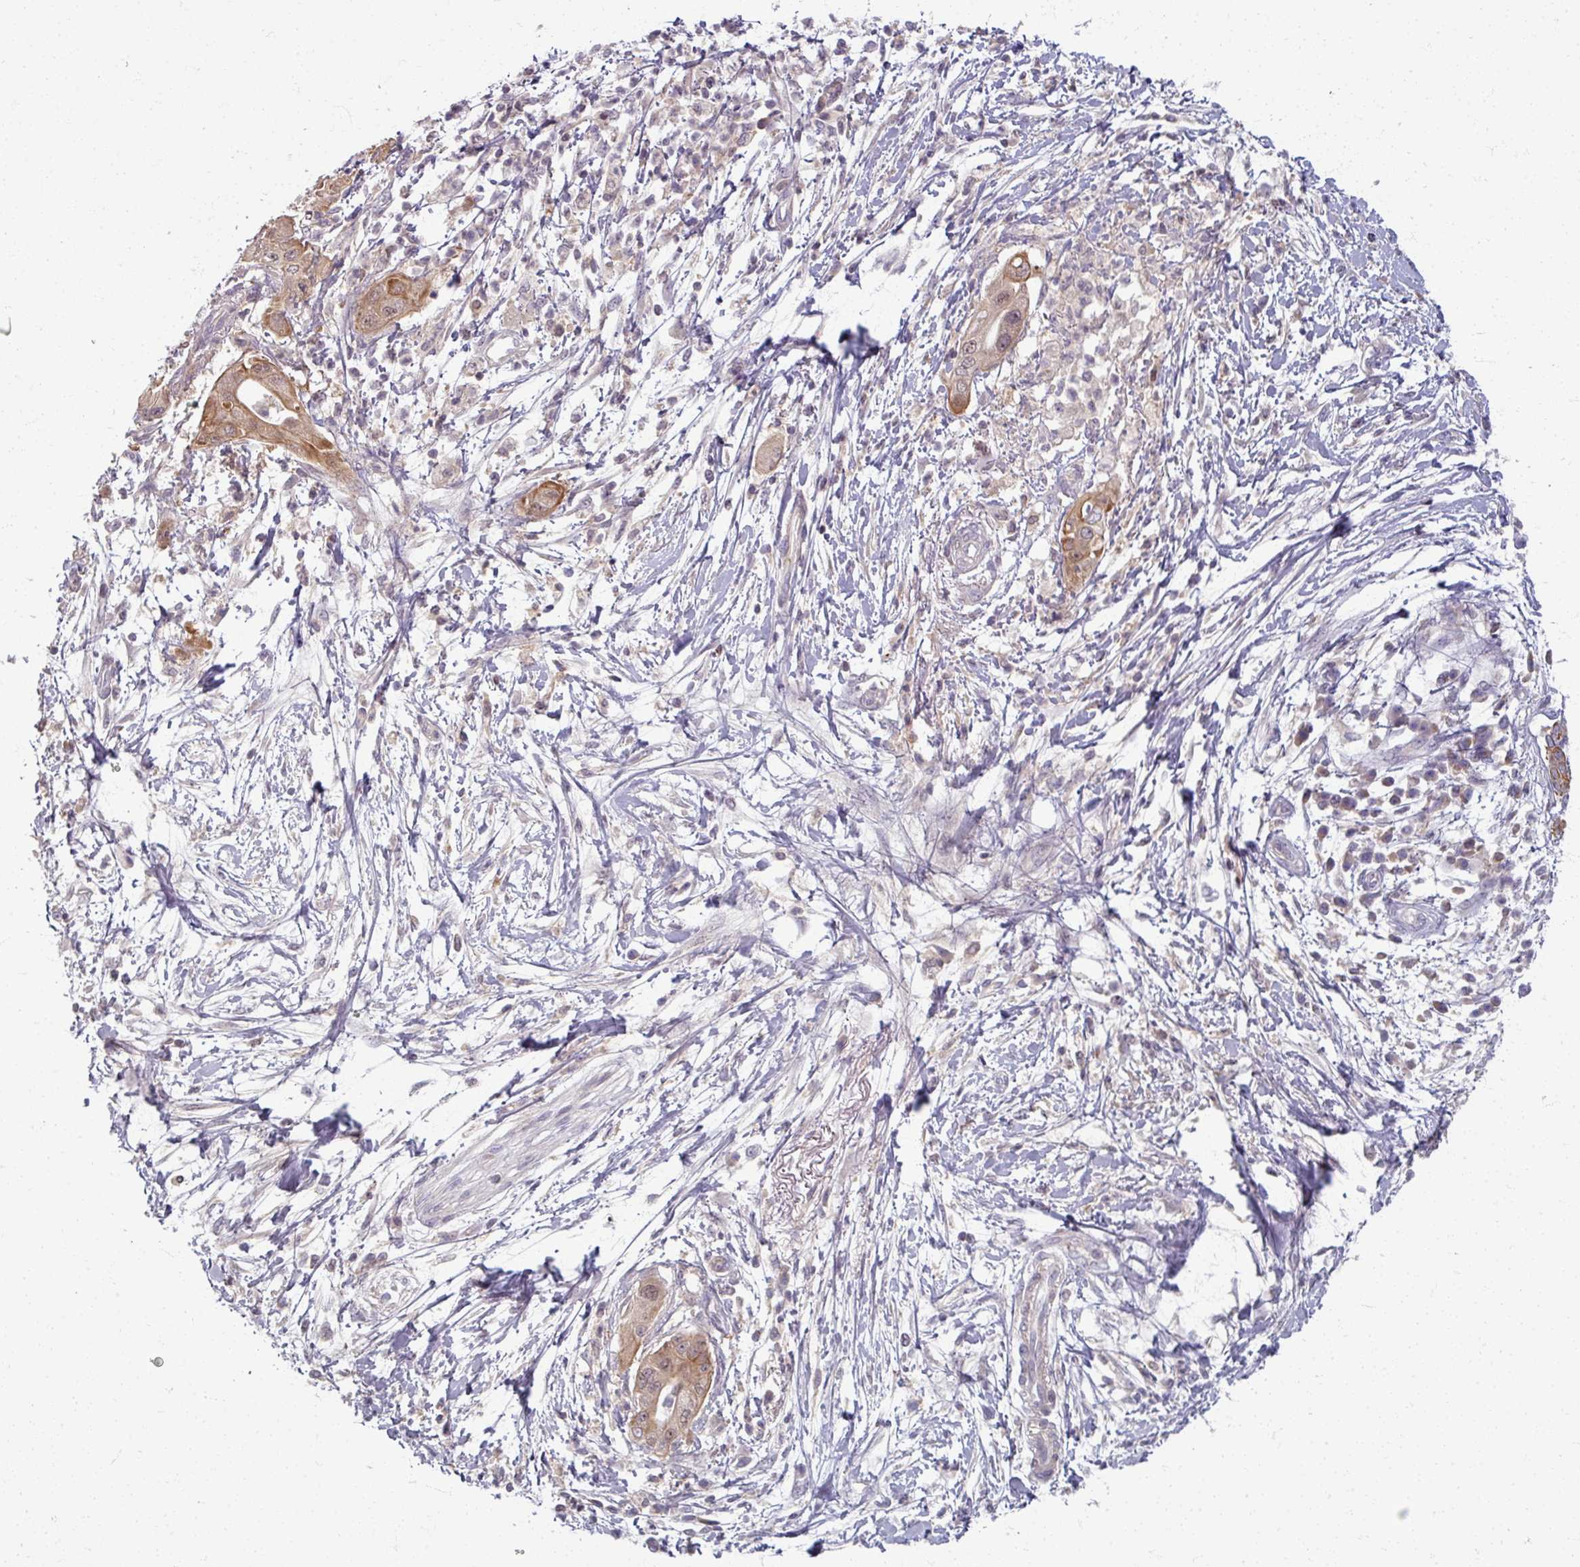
{"staining": {"intensity": "moderate", "quantity": ">75%", "location": "cytoplasmic/membranous"}, "tissue": "pancreatic cancer", "cell_type": "Tumor cells", "image_type": "cancer", "snomed": [{"axis": "morphology", "description": "Adenocarcinoma, NOS"}, {"axis": "topography", "description": "Pancreas"}], "caption": "Immunohistochemical staining of human pancreatic adenocarcinoma reveals medium levels of moderate cytoplasmic/membranous protein positivity in about >75% of tumor cells.", "gene": "TTLL7", "patient": {"sex": "male", "age": 68}}